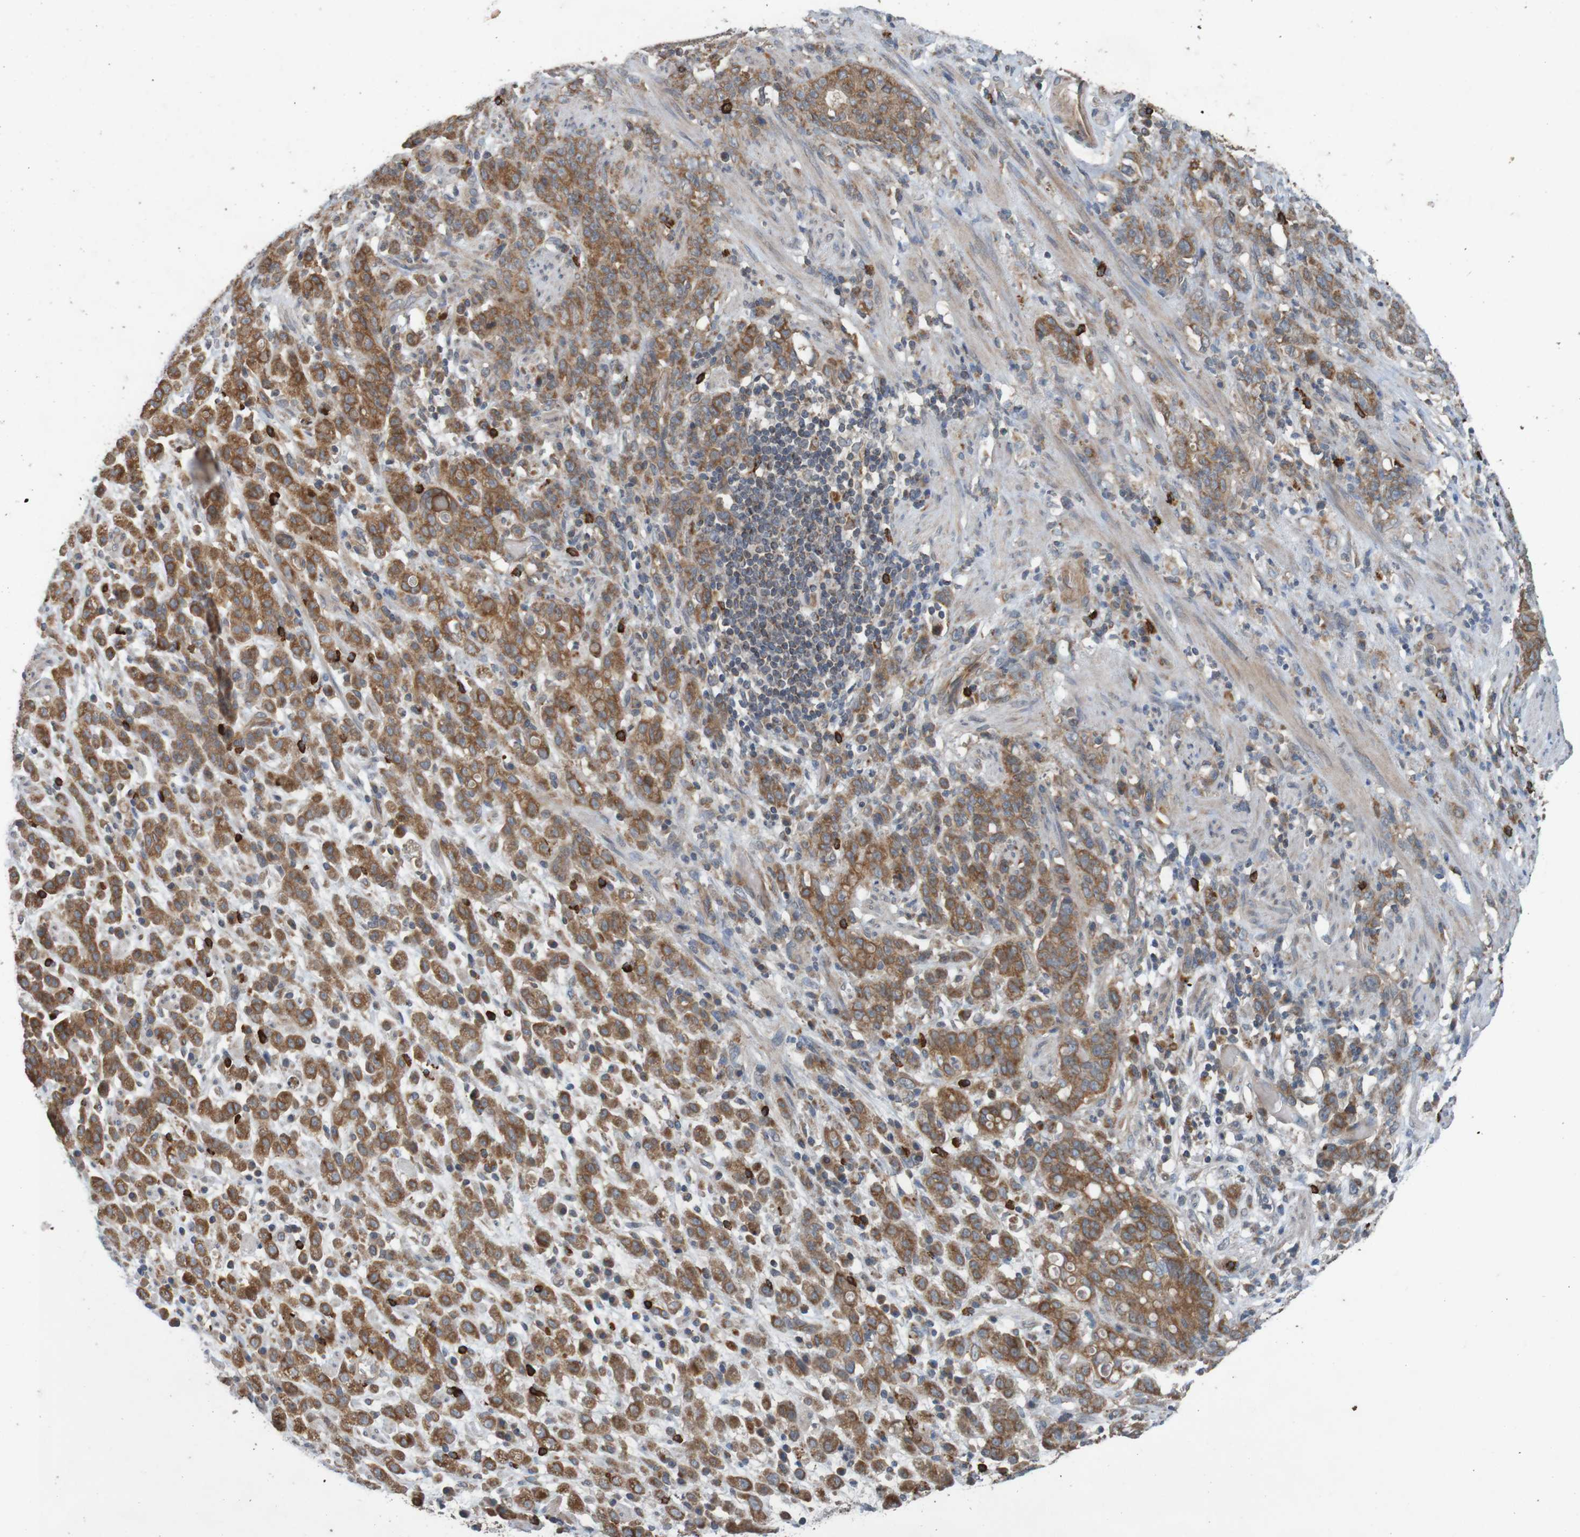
{"staining": {"intensity": "moderate", "quantity": ">75%", "location": "cytoplasmic/membranous"}, "tissue": "stomach cancer", "cell_type": "Tumor cells", "image_type": "cancer", "snomed": [{"axis": "morphology", "description": "Adenocarcinoma, NOS"}, {"axis": "topography", "description": "Stomach, lower"}], "caption": "DAB immunohistochemical staining of human adenocarcinoma (stomach) demonstrates moderate cytoplasmic/membranous protein staining in about >75% of tumor cells.", "gene": "B3GAT2", "patient": {"sex": "male", "age": 88}}